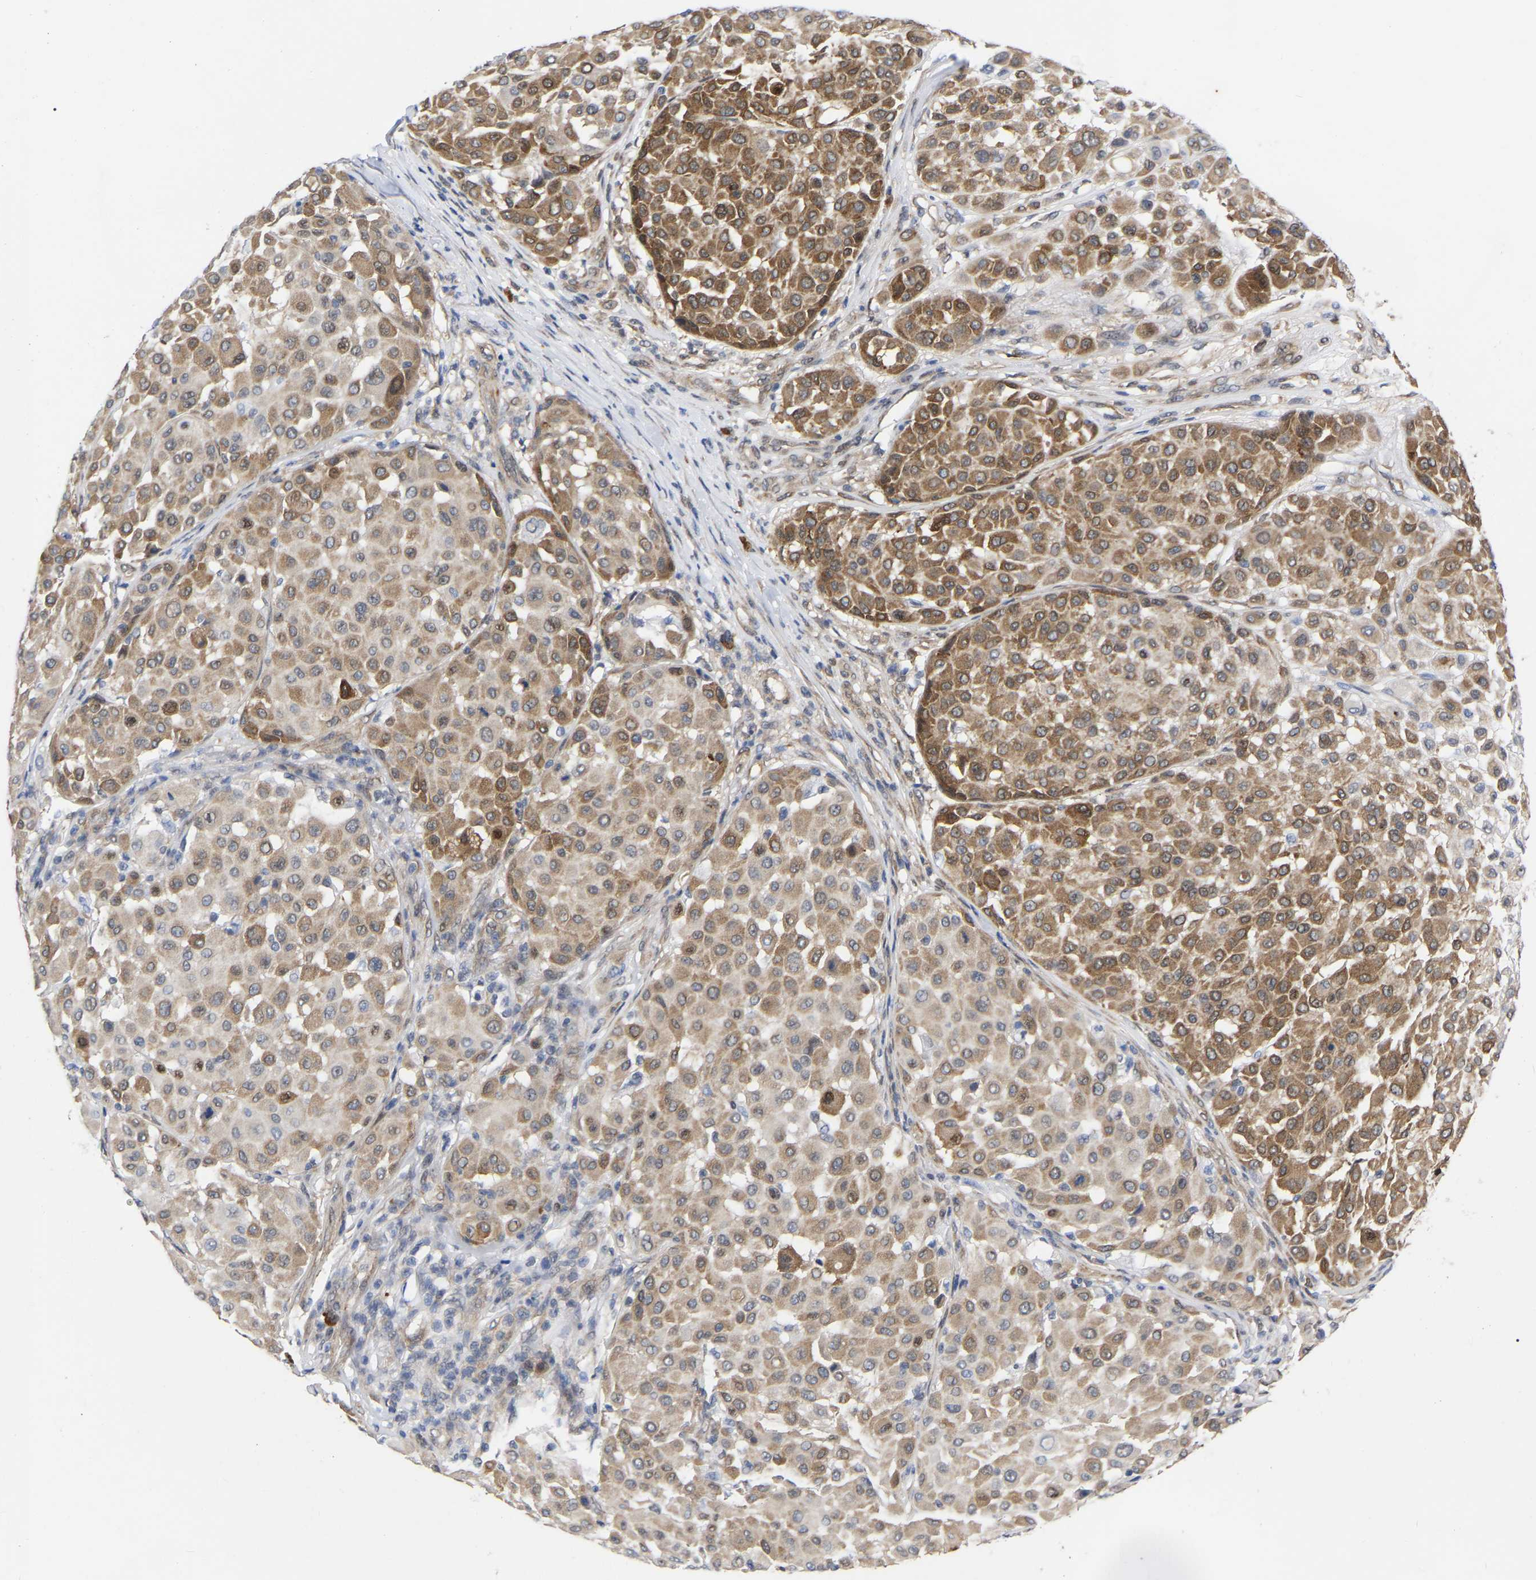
{"staining": {"intensity": "moderate", "quantity": ">75%", "location": "cytoplasmic/membranous"}, "tissue": "melanoma", "cell_type": "Tumor cells", "image_type": "cancer", "snomed": [{"axis": "morphology", "description": "Malignant melanoma, Metastatic site"}, {"axis": "topography", "description": "Soft tissue"}], "caption": "The micrograph reveals staining of melanoma, revealing moderate cytoplasmic/membranous protein expression (brown color) within tumor cells.", "gene": "UBE4B", "patient": {"sex": "male", "age": 41}}